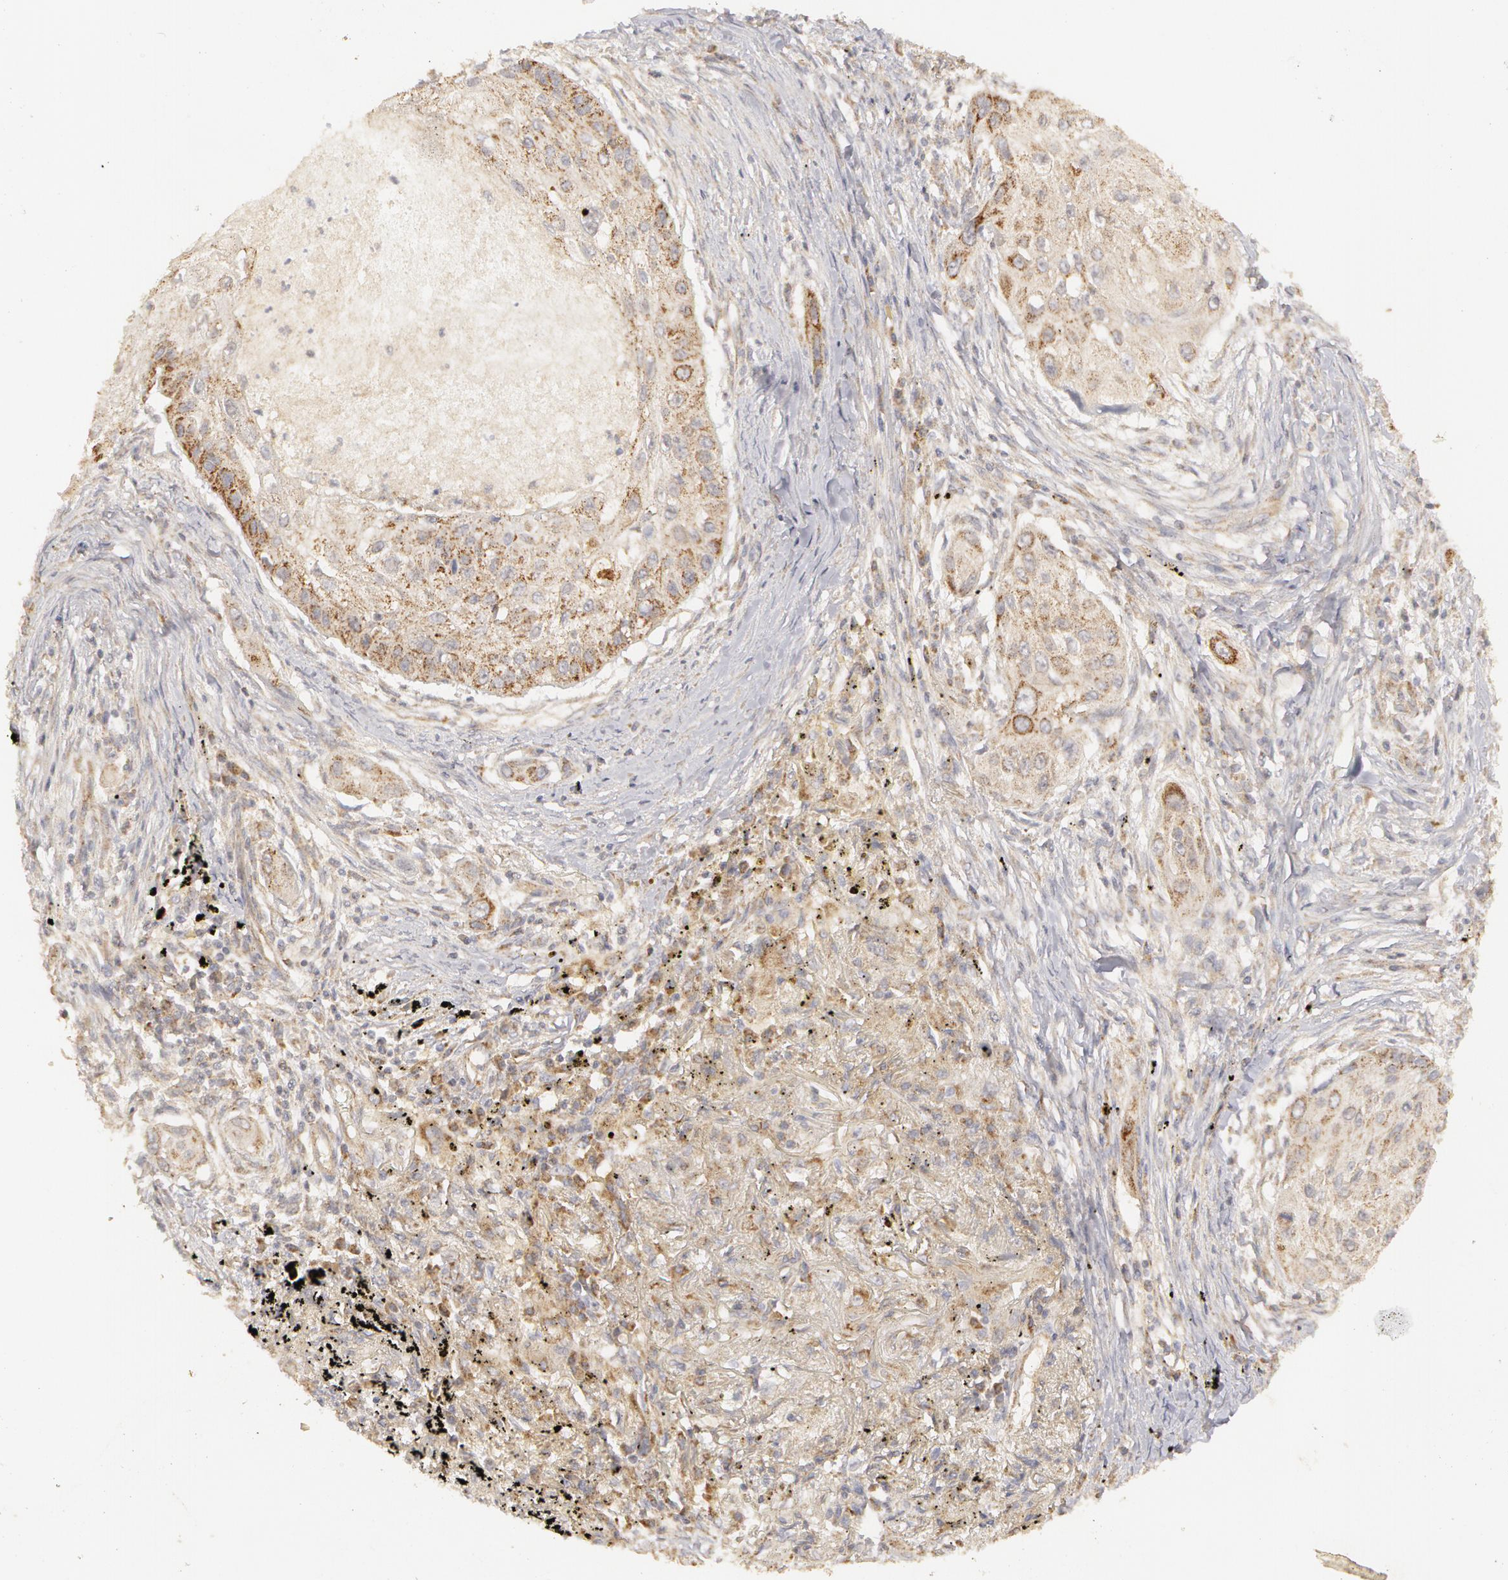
{"staining": {"intensity": "weak", "quantity": "25%-75%", "location": "cytoplasmic/membranous"}, "tissue": "lung cancer", "cell_type": "Tumor cells", "image_type": "cancer", "snomed": [{"axis": "morphology", "description": "Squamous cell carcinoma, NOS"}, {"axis": "topography", "description": "Lung"}], "caption": "Weak cytoplasmic/membranous positivity is identified in approximately 25%-75% of tumor cells in lung cancer. The staining was performed using DAB (3,3'-diaminobenzidine) to visualize the protein expression in brown, while the nuclei were stained in blue with hematoxylin (Magnification: 20x).", "gene": "ADPRH", "patient": {"sex": "male", "age": 71}}